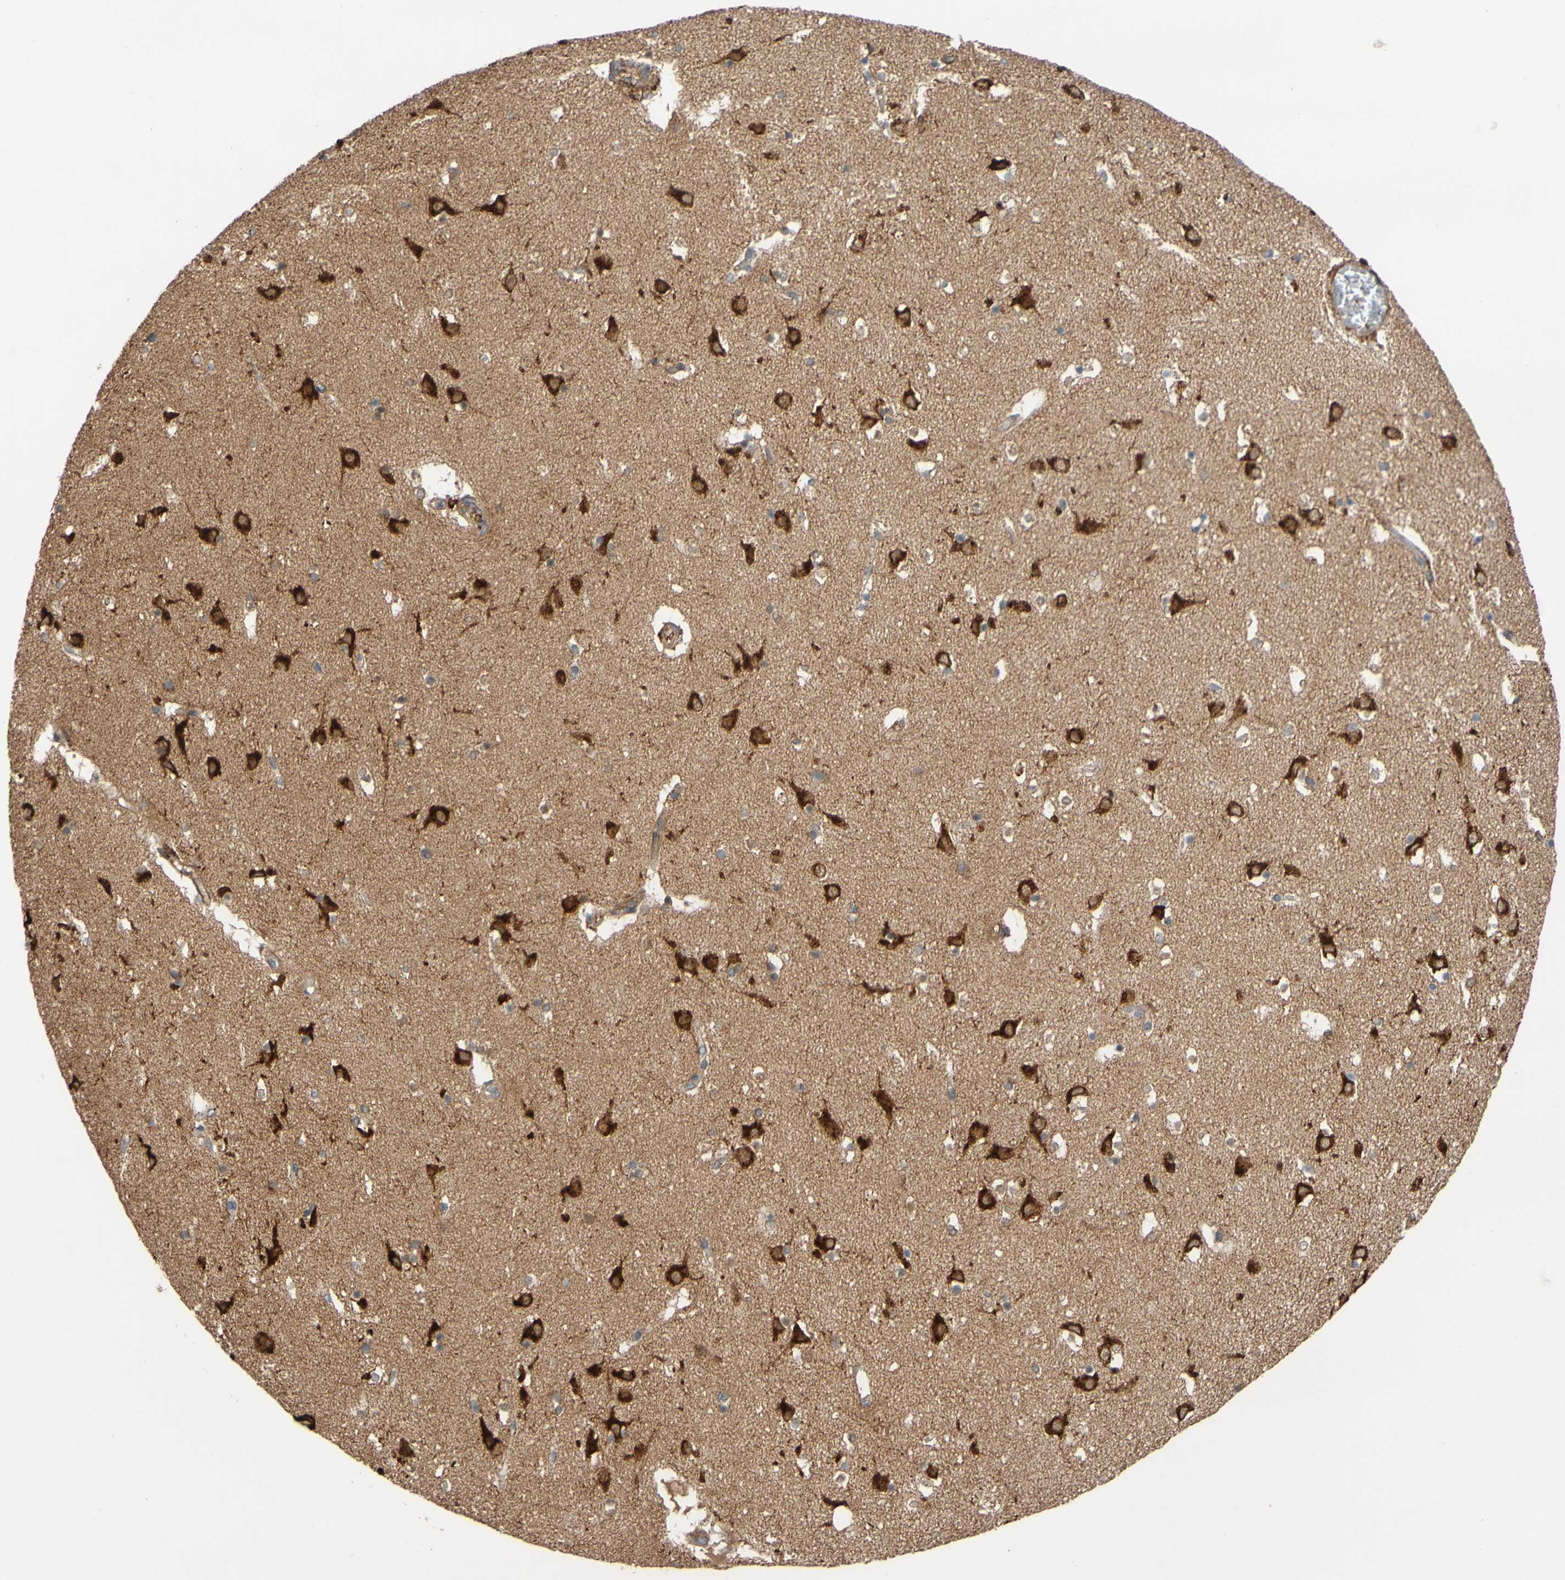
{"staining": {"intensity": "moderate", "quantity": "25%-75%", "location": "cytoplasmic/membranous"}, "tissue": "caudate", "cell_type": "Glial cells", "image_type": "normal", "snomed": [{"axis": "morphology", "description": "Normal tissue, NOS"}, {"axis": "topography", "description": "Lateral ventricle wall"}], "caption": "IHC micrograph of normal caudate stained for a protein (brown), which reveals medium levels of moderate cytoplasmic/membranous expression in about 25%-75% of glial cells.", "gene": "DKK3", "patient": {"sex": "male", "age": 45}}